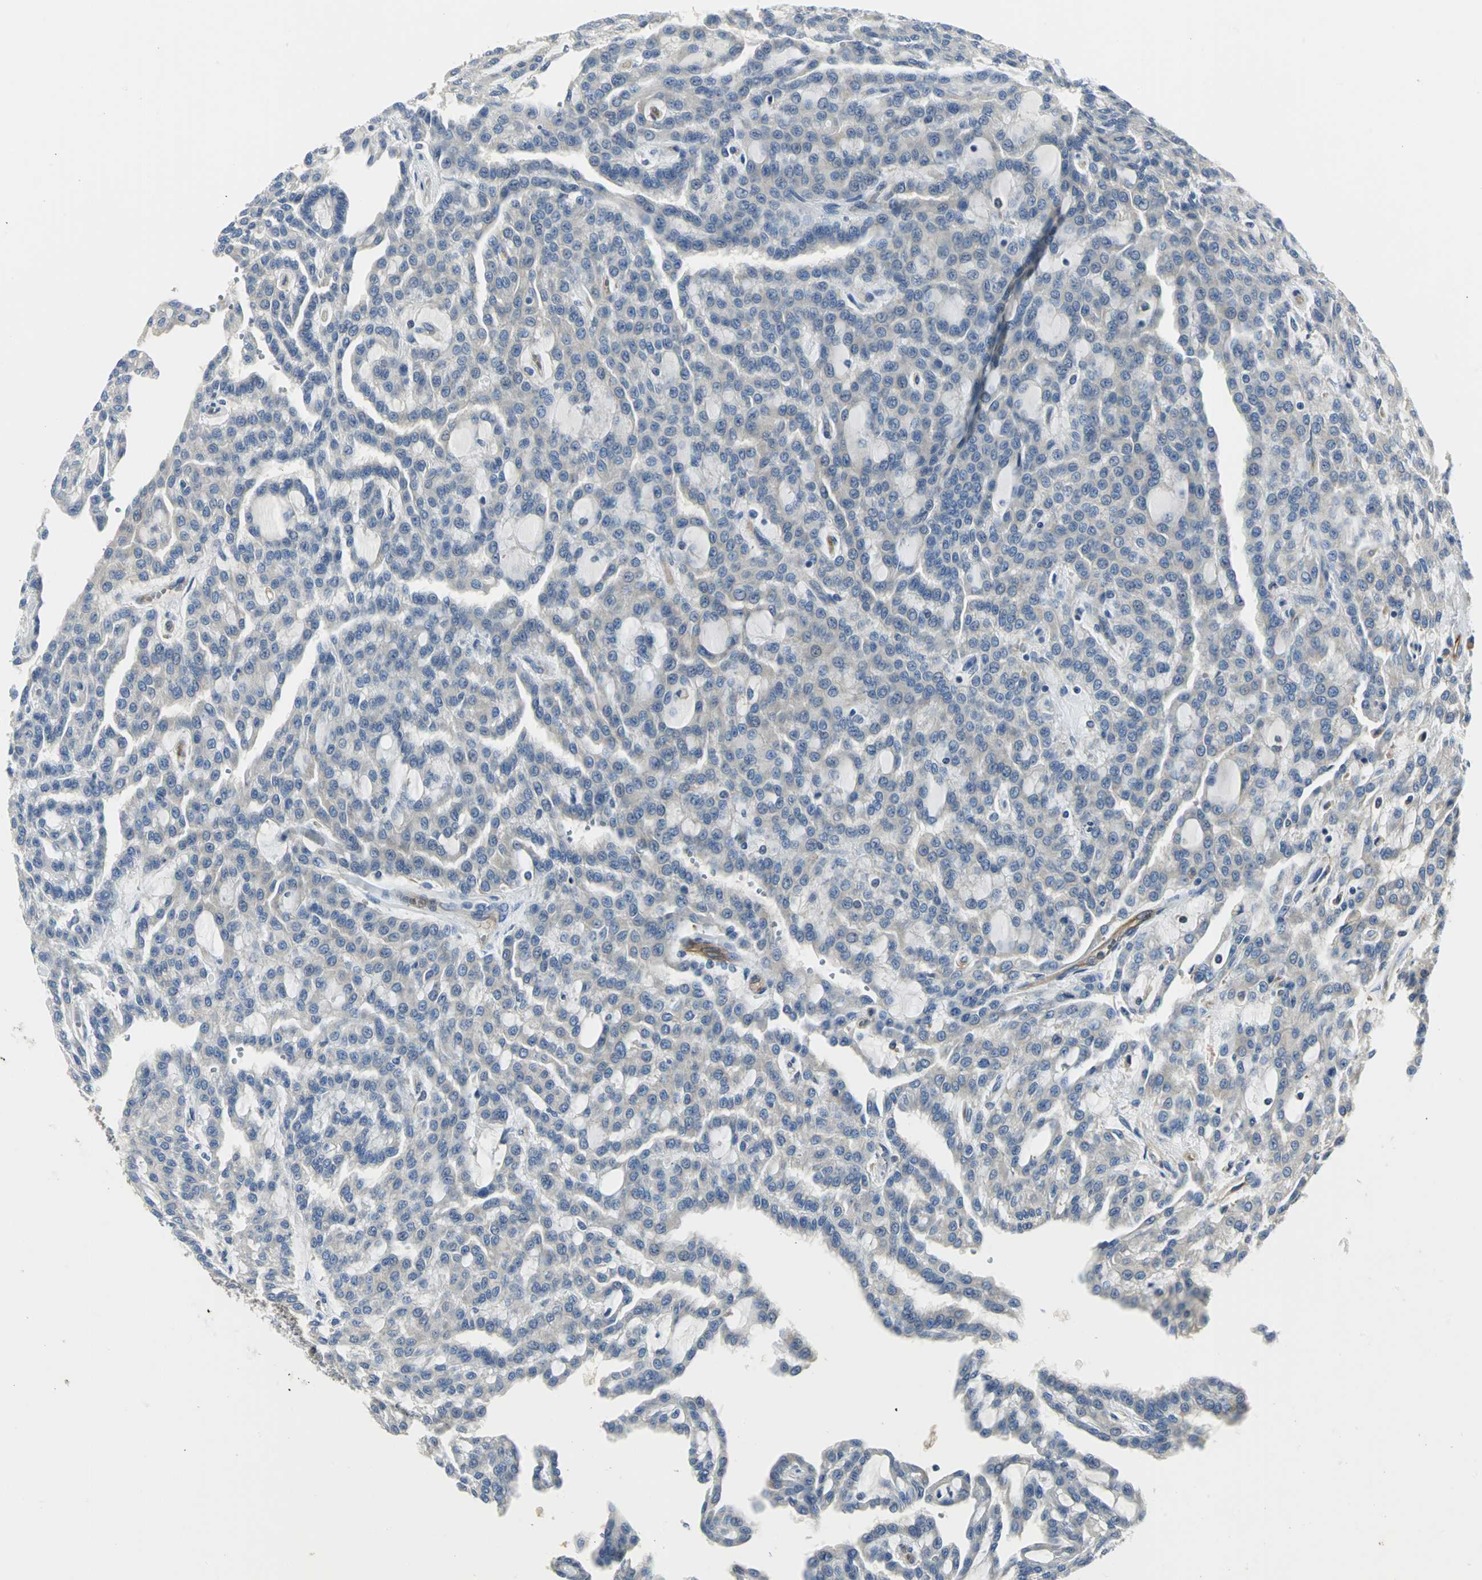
{"staining": {"intensity": "negative", "quantity": "none", "location": "none"}, "tissue": "renal cancer", "cell_type": "Tumor cells", "image_type": "cancer", "snomed": [{"axis": "morphology", "description": "Adenocarcinoma, NOS"}, {"axis": "topography", "description": "Kidney"}], "caption": "Protein analysis of adenocarcinoma (renal) reveals no significant positivity in tumor cells. (Stains: DAB immunohistochemistry with hematoxylin counter stain, Microscopy: brightfield microscopy at high magnification).", "gene": "CHRNB1", "patient": {"sex": "male", "age": 63}}